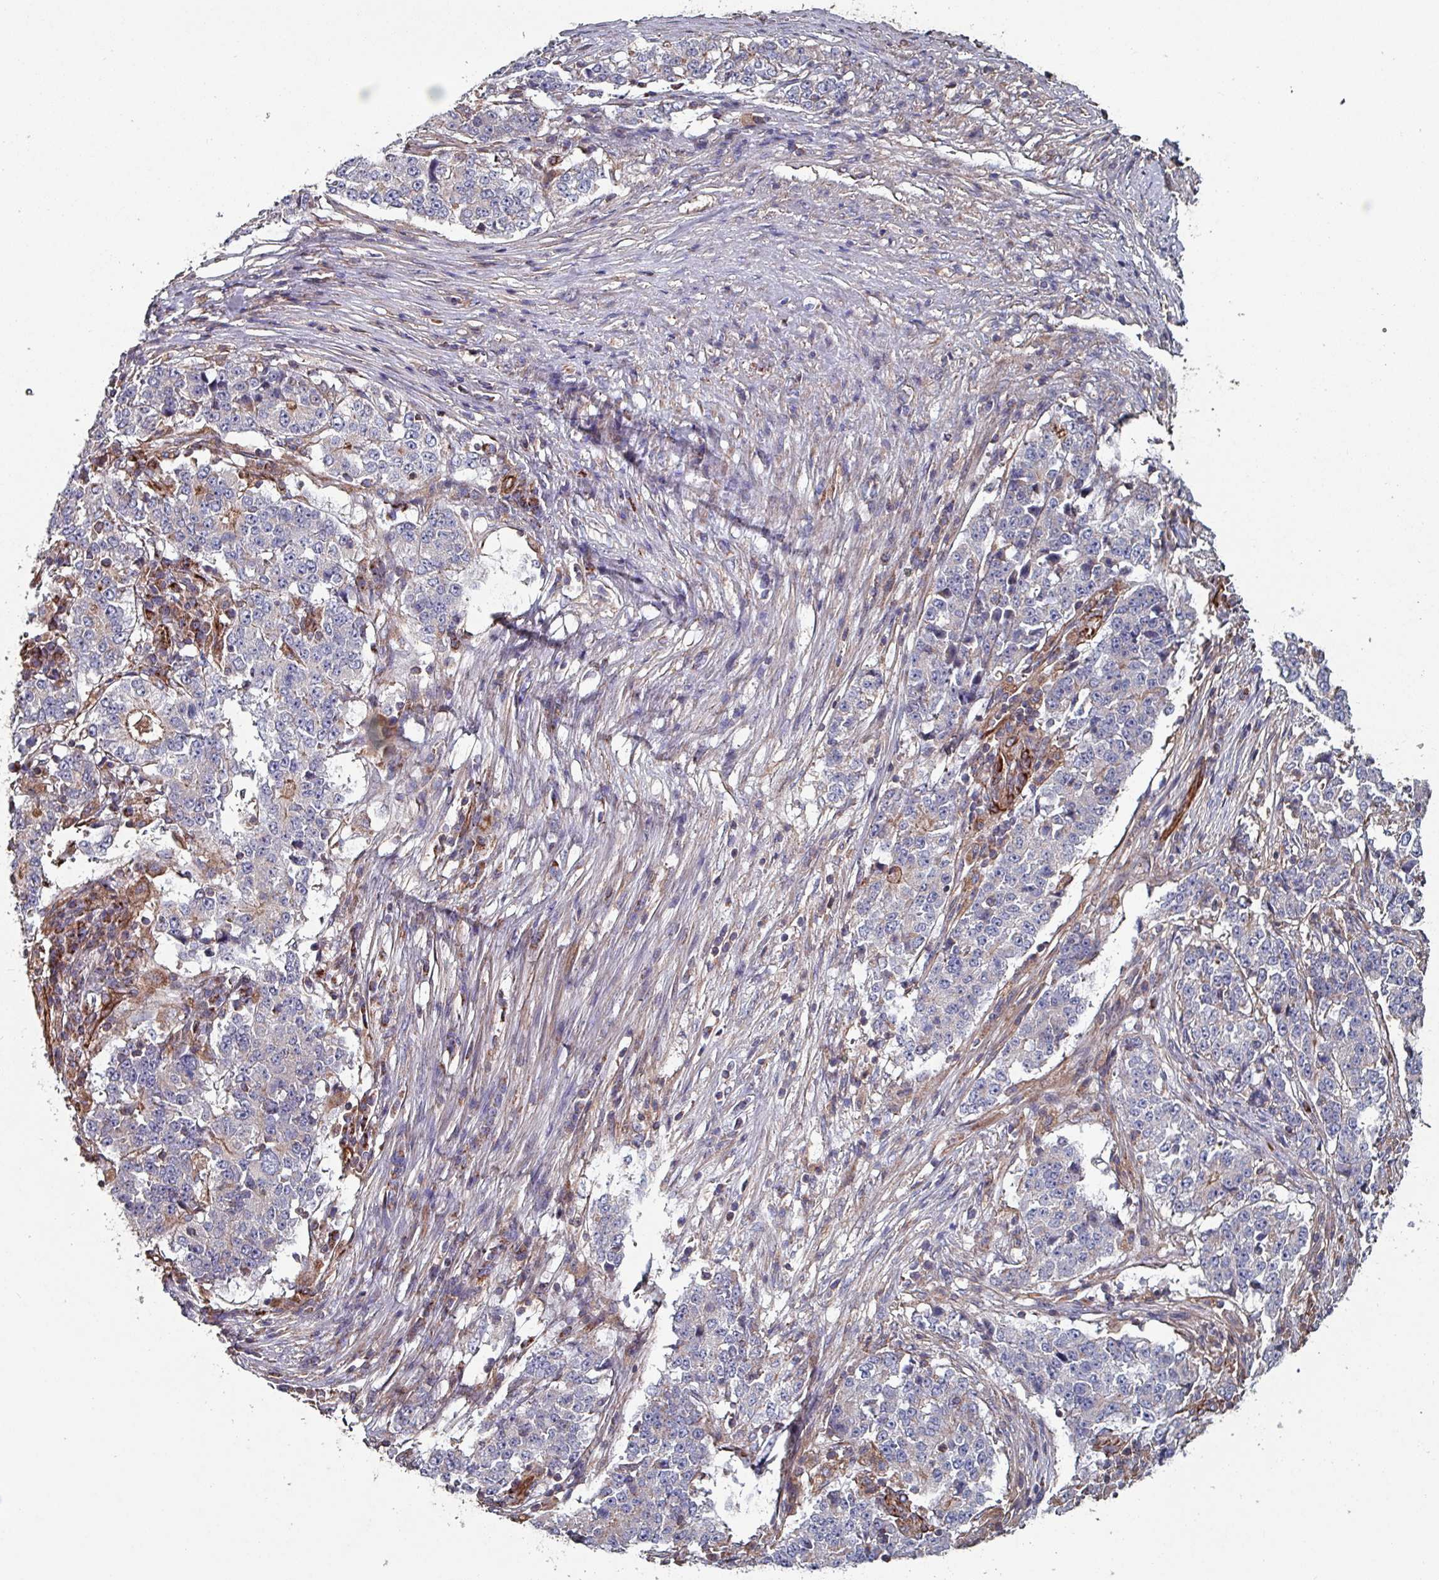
{"staining": {"intensity": "negative", "quantity": "none", "location": "none"}, "tissue": "stomach cancer", "cell_type": "Tumor cells", "image_type": "cancer", "snomed": [{"axis": "morphology", "description": "Adenocarcinoma, NOS"}, {"axis": "topography", "description": "Stomach"}], "caption": "Immunohistochemistry (IHC) micrograph of neoplastic tissue: human stomach cancer stained with DAB displays no significant protein expression in tumor cells.", "gene": "ANO10", "patient": {"sex": "male", "age": 59}}